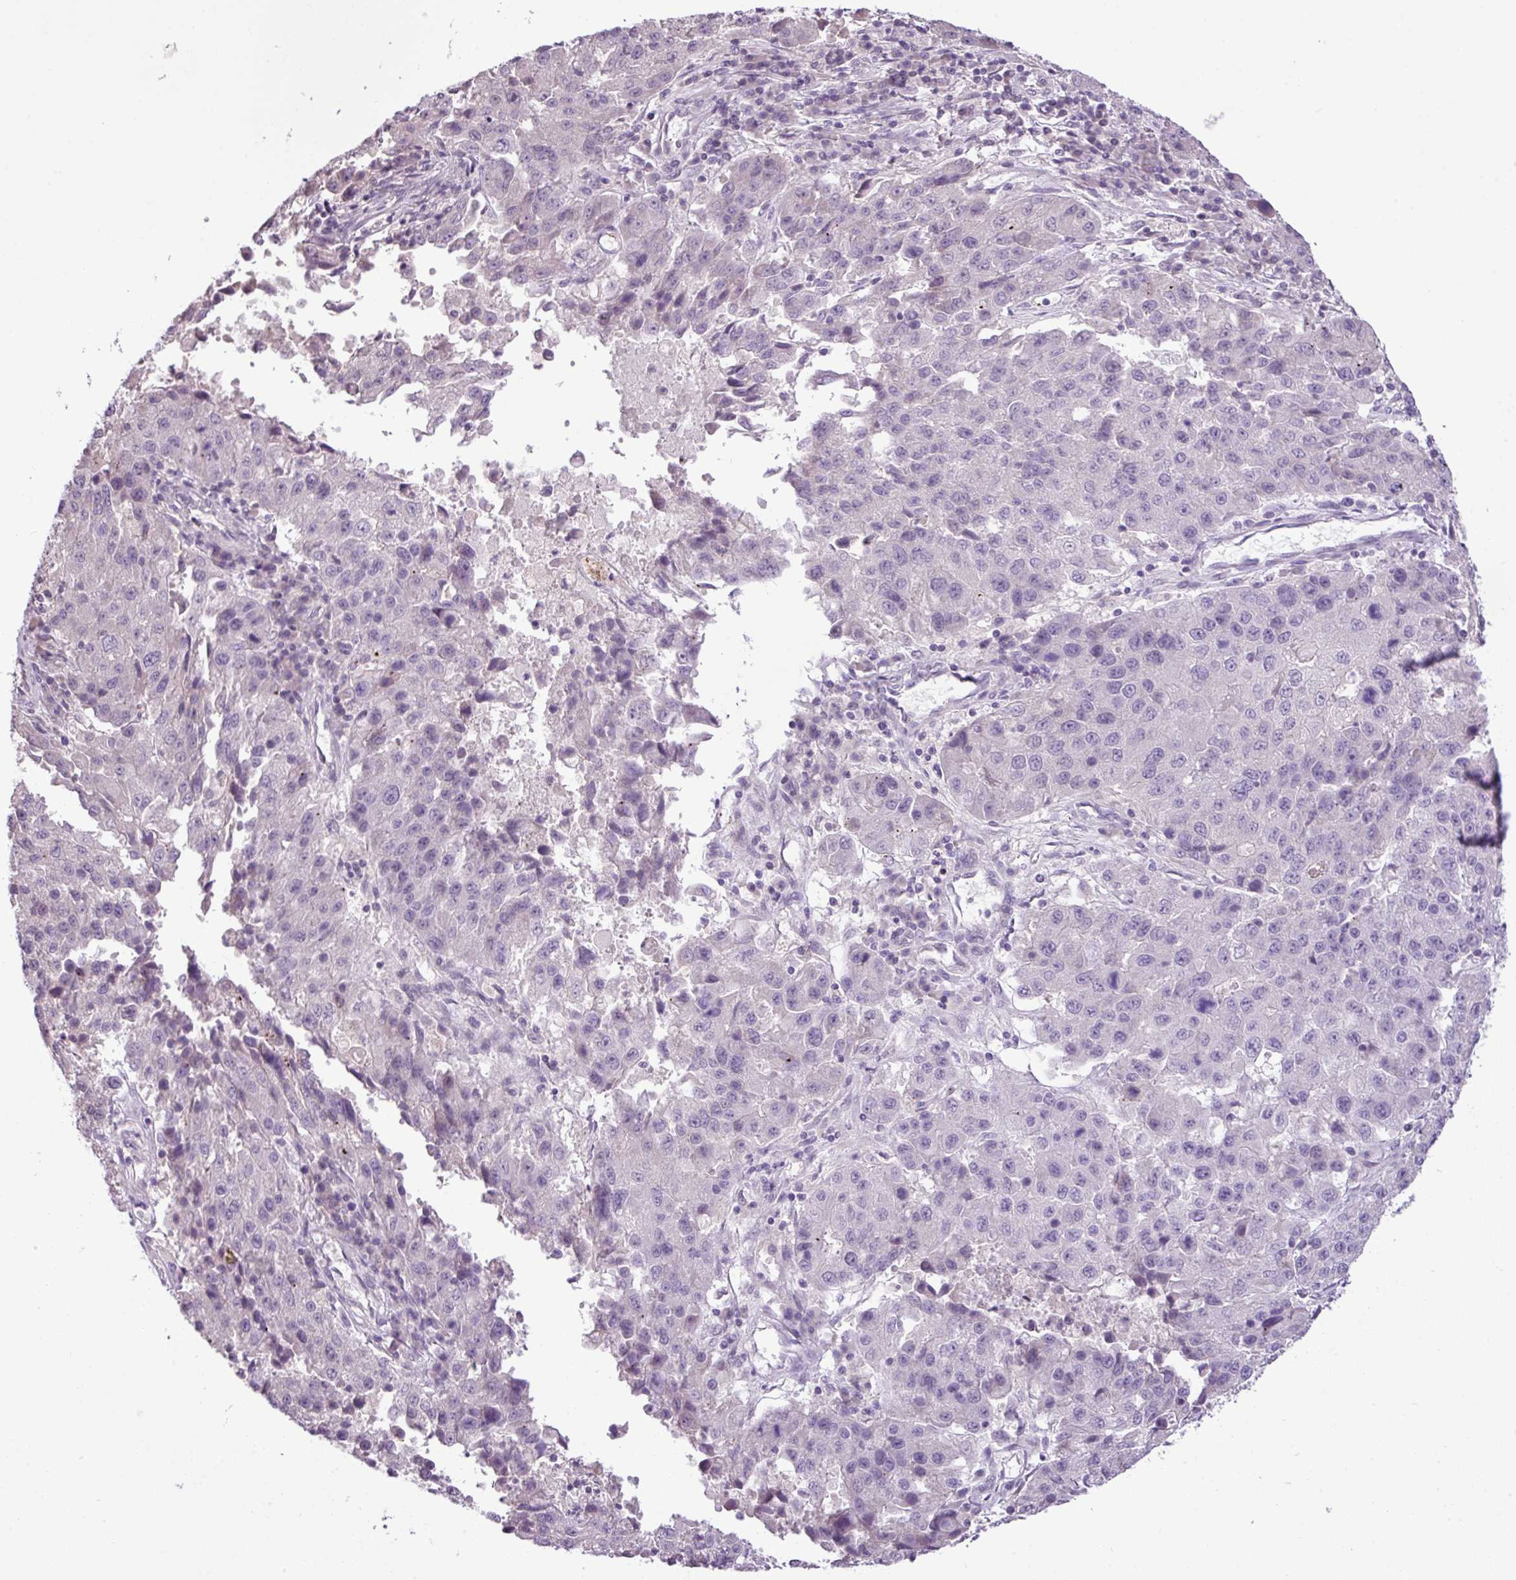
{"staining": {"intensity": "negative", "quantity": "none", "location": "none"}, "tissue": "stomach cancer", "cell_type": "Tumor cells", "image_type": "cancer", "snomed": [{"axis": "morphology", "description": "Adenocarcinoma, NOS"}, {"axis": "topography", "description": "Stomach"}], "caption": "Immunohistochemistry (IHC) photomicrograph of human stomach cancer stained for a protein (brown), which displays no staining in tumor cells.", "gene": "DNAJB13", "patient": {"sex": "male", "age": 71}}